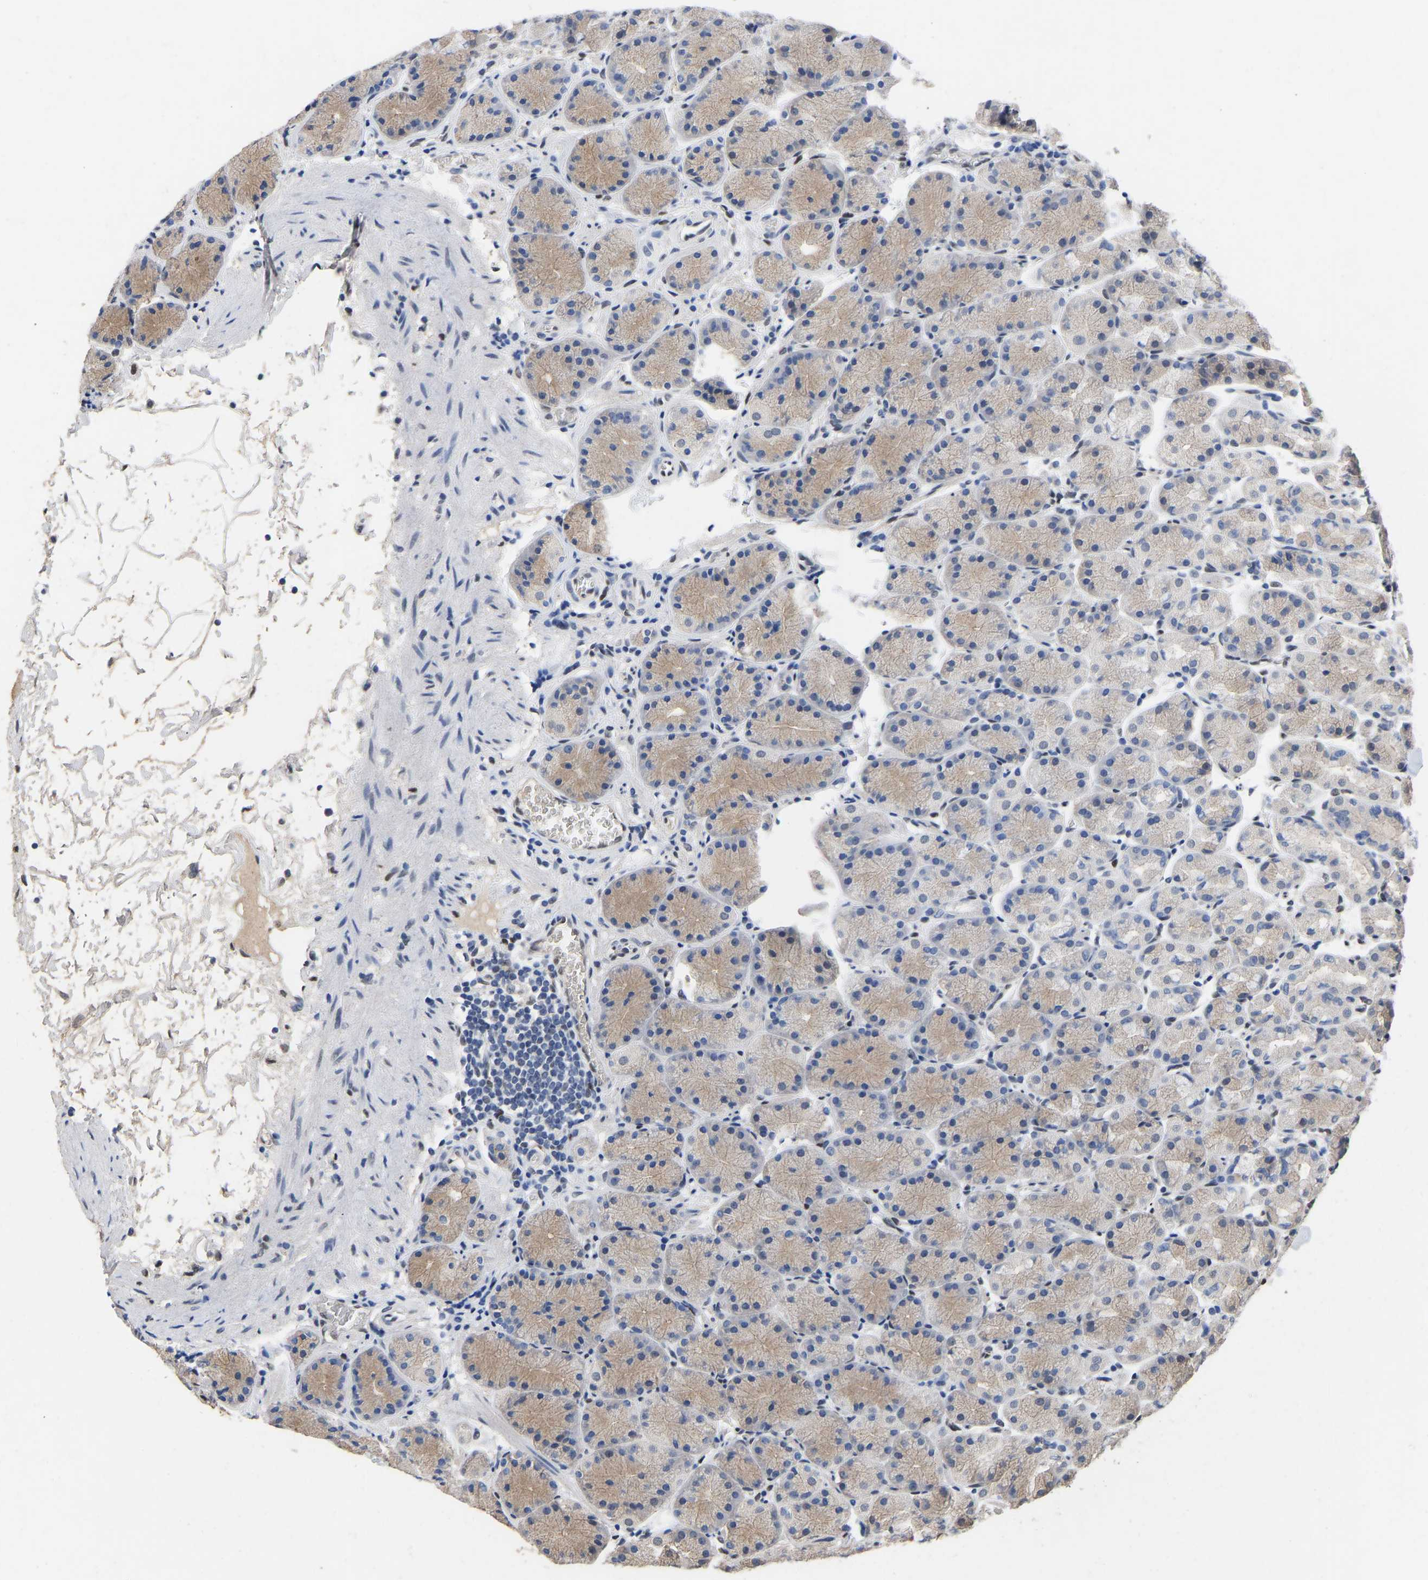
{"staining": {"intensity": "weak", "quantity": "25%-75%", "location": "cytoplasmic/membranous"}, "tissue": "stomach", "cell_type": "Glandular cells", "image_type": "normal", "snomed": [{"axis": "morphology", "description": "Normal tissue, NOS"}, {"axis": "topography", "description": "Stomach"}], "caption": "Protein expression analysis of unremarkable stomach demonstrates weak cytoplasmic/membranous expression in approximately 25%-75% of glandular cells.", "gene": "QKI", "patient": {"sex": "male", "age": 42}}